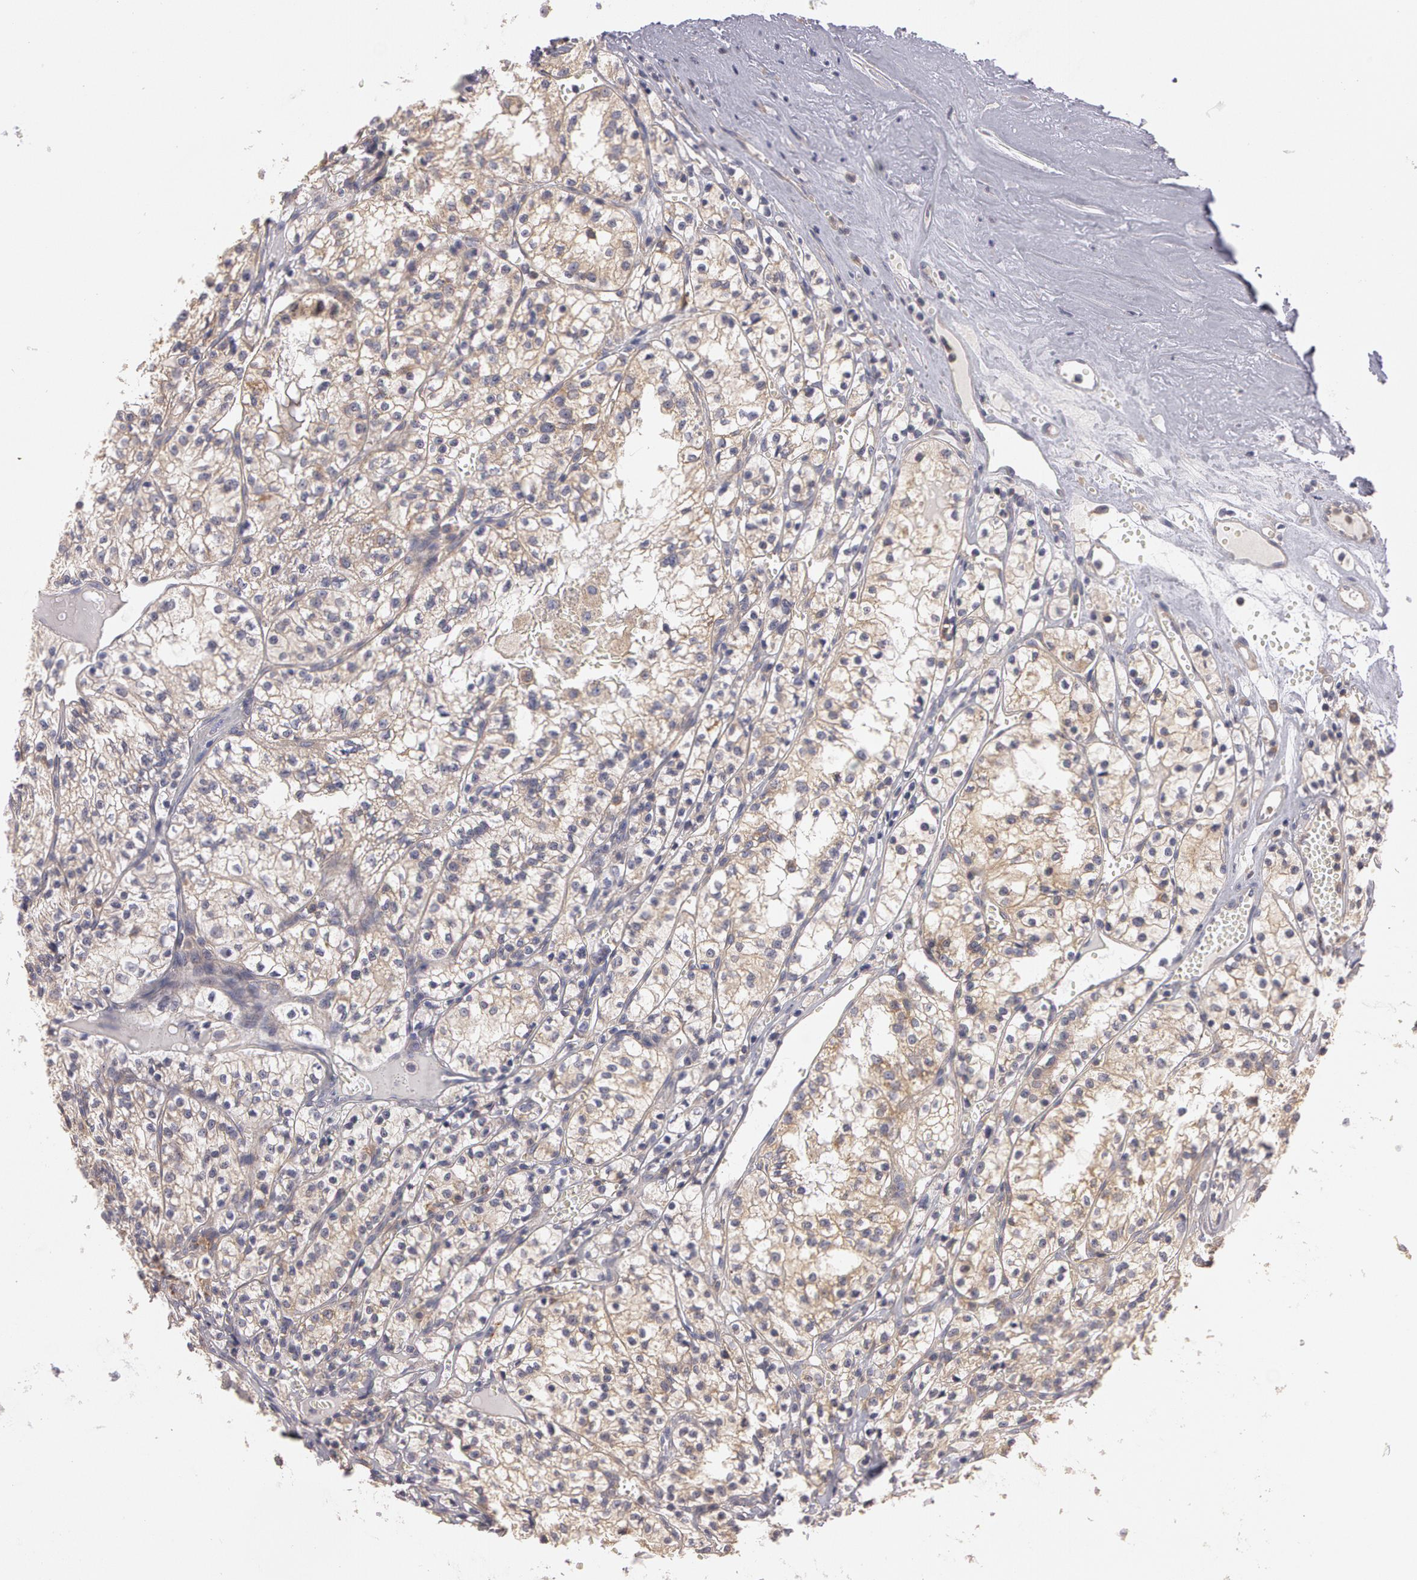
{"staining": {"intensity": "weak", "quantity": "25%-75%", "location": "cytoplasmic/membranous"}, "tissue": "renal cancer", "cell_type": "Tumor cells", "image_type": "cancer", "snomed": [{"axis": "morphology", "description": "Adenocarcinoma, NOS"}, {"axis": "topography", "description": "Kidney"}], "caption": "A brown stain labels weak cytoplasmic/membranous staining of a protein in human renal cancer tumor cells. Using DAB (brown) and hematoxylin (blue) stains, captured at high magnification using brightfield microscopy.", "gene": "NEK9", "patient": {"sex": "male", "age": 61}}